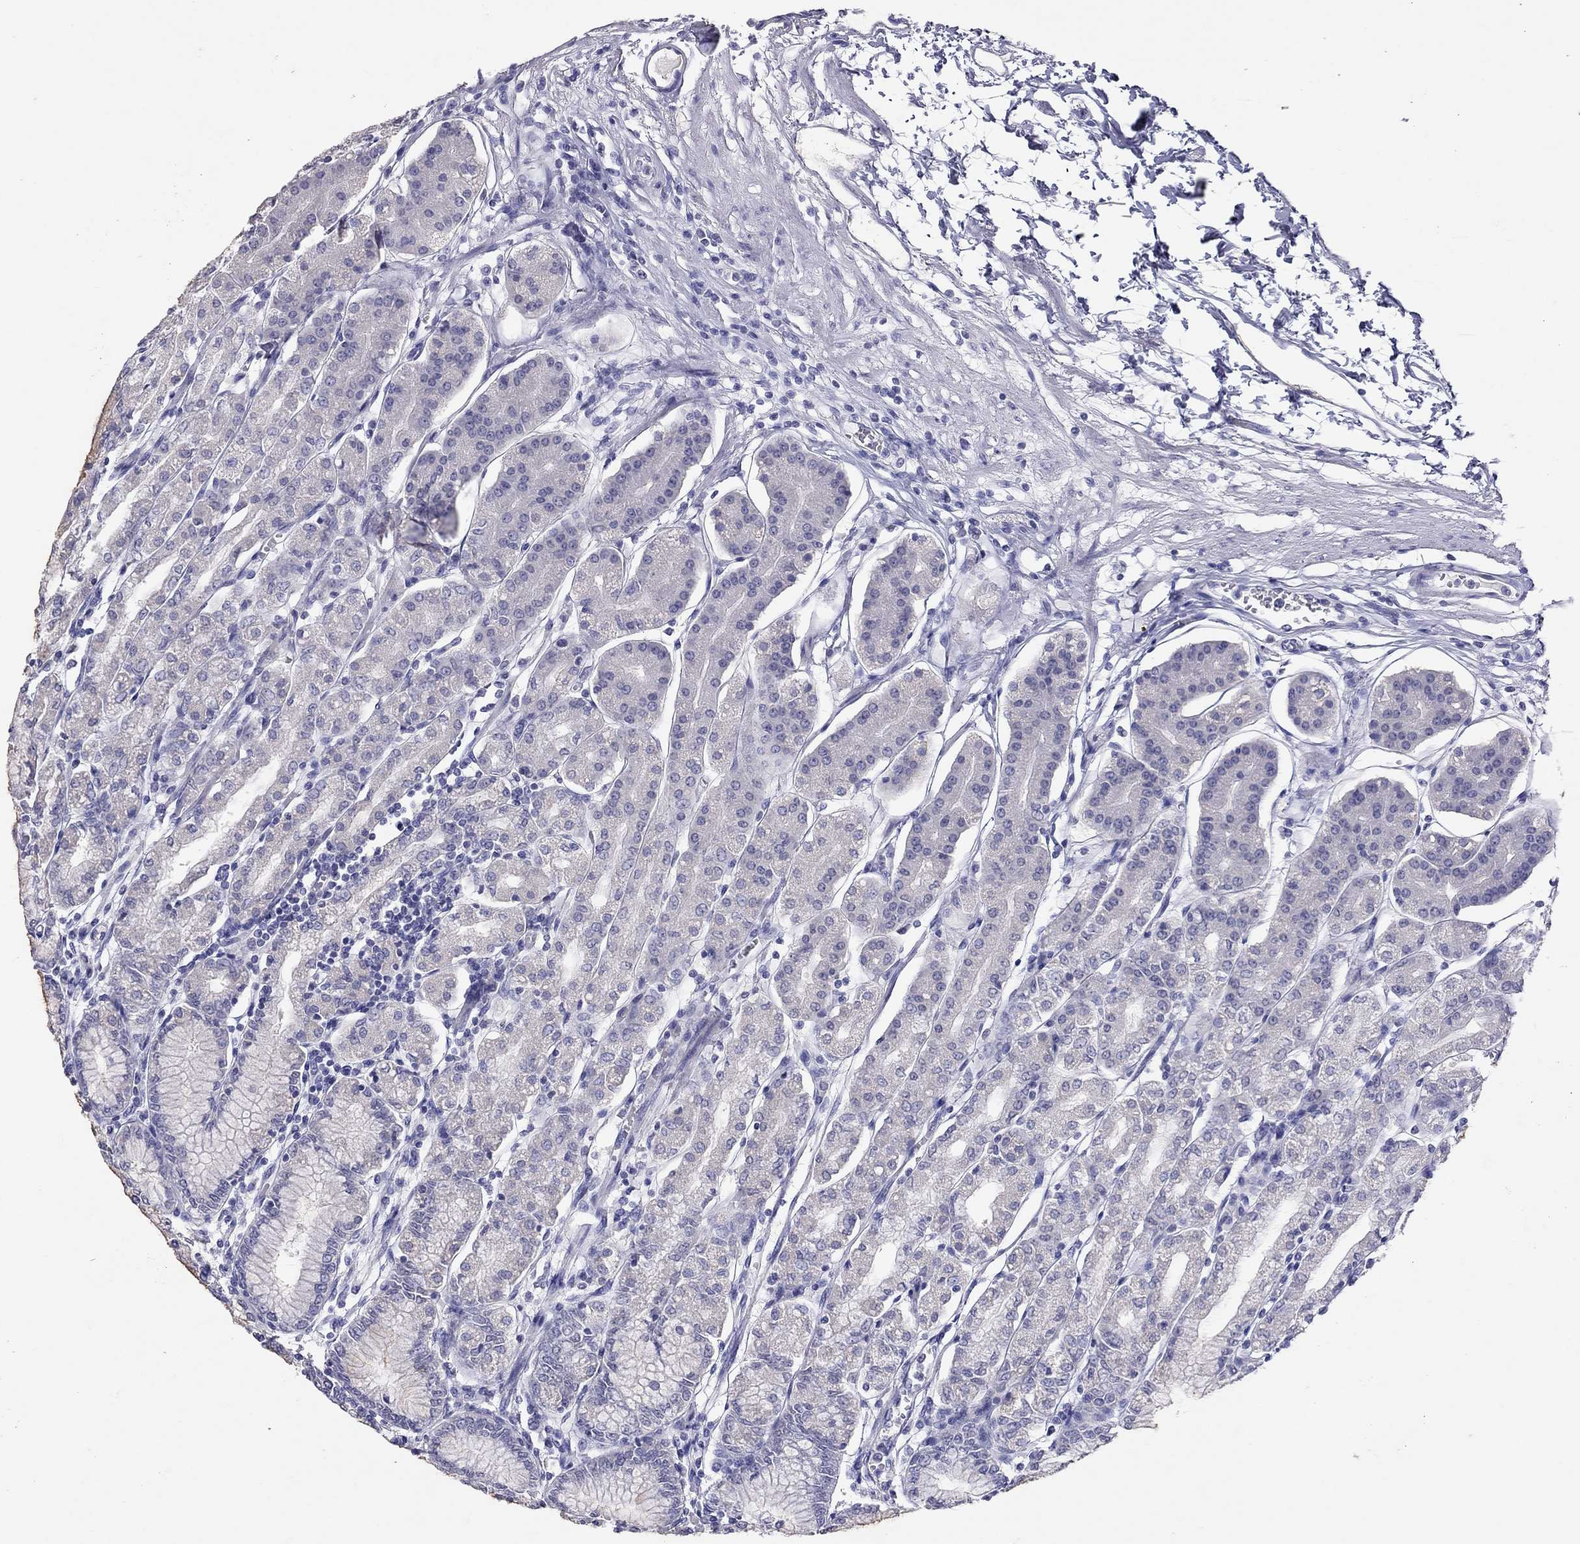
{"staining": {"intensity": "negative", "quantity": "none", "location": "none"}, "tissue": "stomach", "cell_type": "Glandular cells", "image_type": "normal", "snomed": [{"axis": "morphology", "description": "Normal tissue, NOS"}, {"axis": "topography", "description": "Skeletal muscle"}, {"axis": "topography", "description": "Stomach"}], "caption": "This is an immunohistochemistry (IHC) micrograph of unremarkable stomach. There is no positivity in glandular cells.", "gene": "PSMB11", "patient": {"sex": "female", "age": 57}}